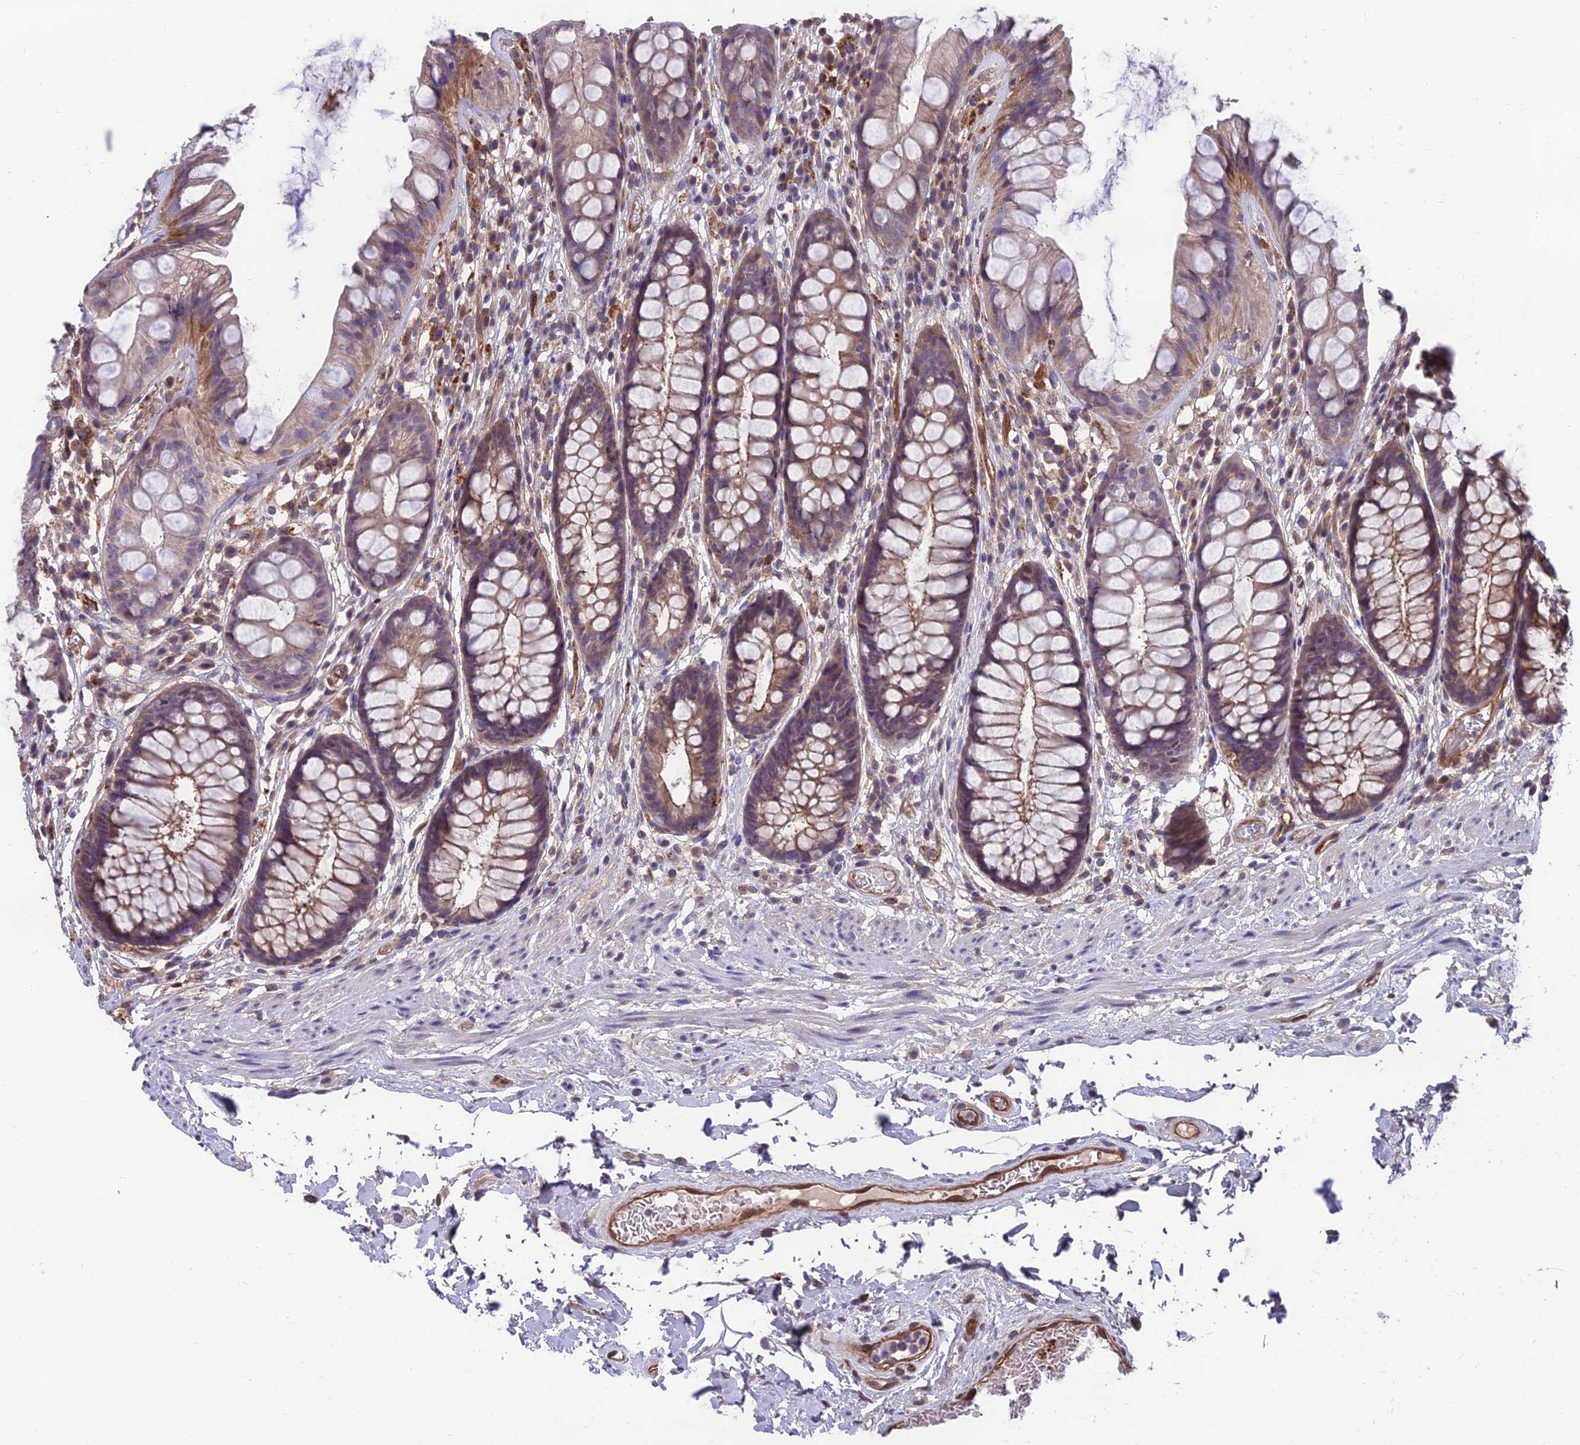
{"staining": {"intensity": "moderate", "quantity": "<25%", "location": "cytoplasmic/membranous"}, "tissue": "rectum", "cell_type": "Glandular cells", "image_type": "normal", "snomed": [{"axis": "morphology", "description": "Normal tissue, NOS"}, {"axis": "topography", "description": "Rectum"}], "caption": "Benign rectum was stained to show a protein in brown. There is low levels of moderate cytoplasmic/membranous staining in approximately <25% of glandular cells.", "gene": "RTN4RL1", "patient": {"sex": "male", "age": 74}}